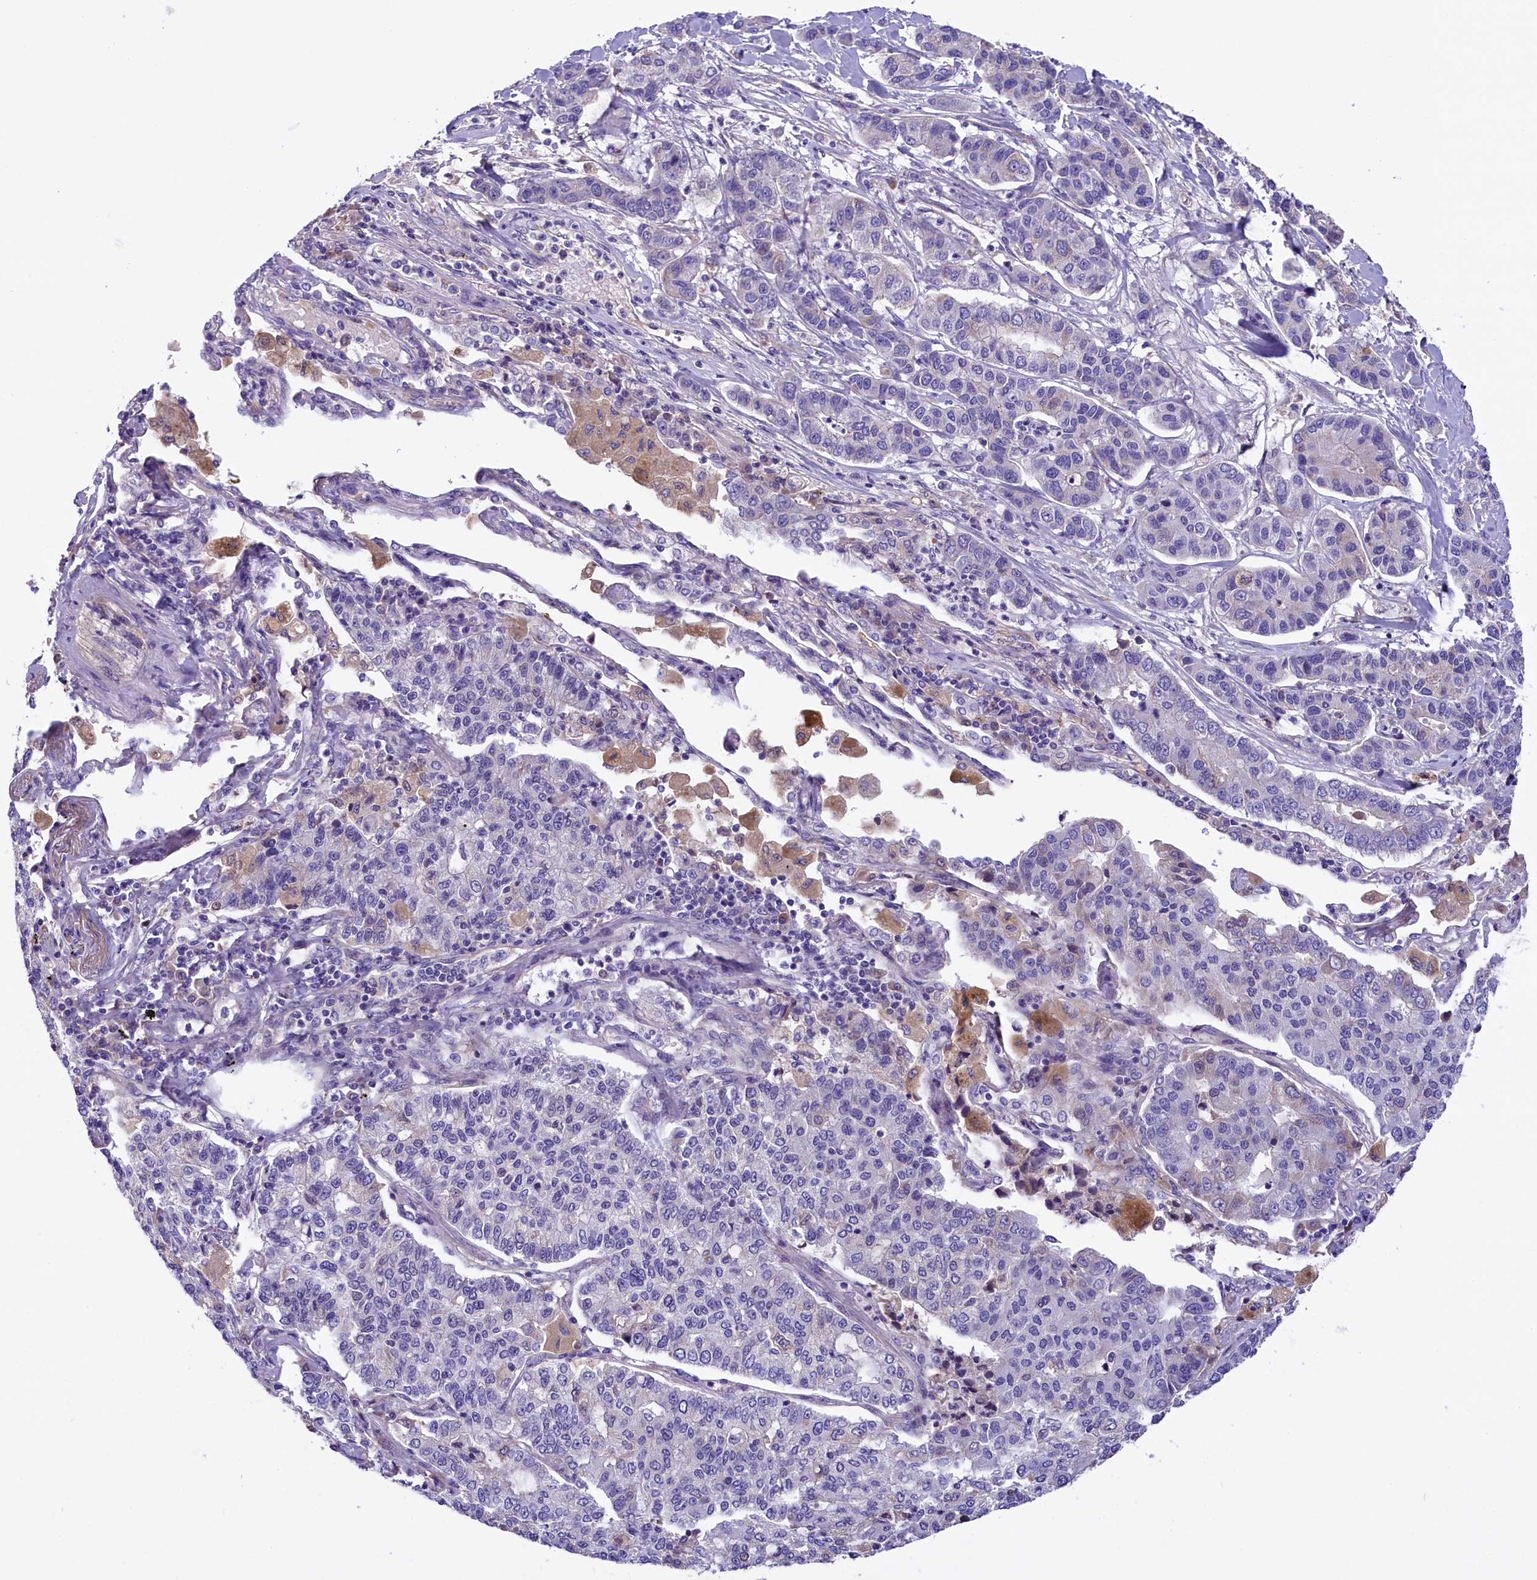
{"staining": {"intensity": "negative", "quantity": "none", "location": "none"}, "tissue": "lung cancer", "cell_type": "Tumor cells", "image_type": "cancer", "snomed": [{"axis": "morphology", "description": "Adenocarcinoma, NOS"}, {"axis": "topography", "description": "Lung"}], "caption": "Photomicrograph shows no significant protein expression in tumor cells of lung cancer.", "gene": "CCDC32", "patient": {"sex": "male", "age": 49}}